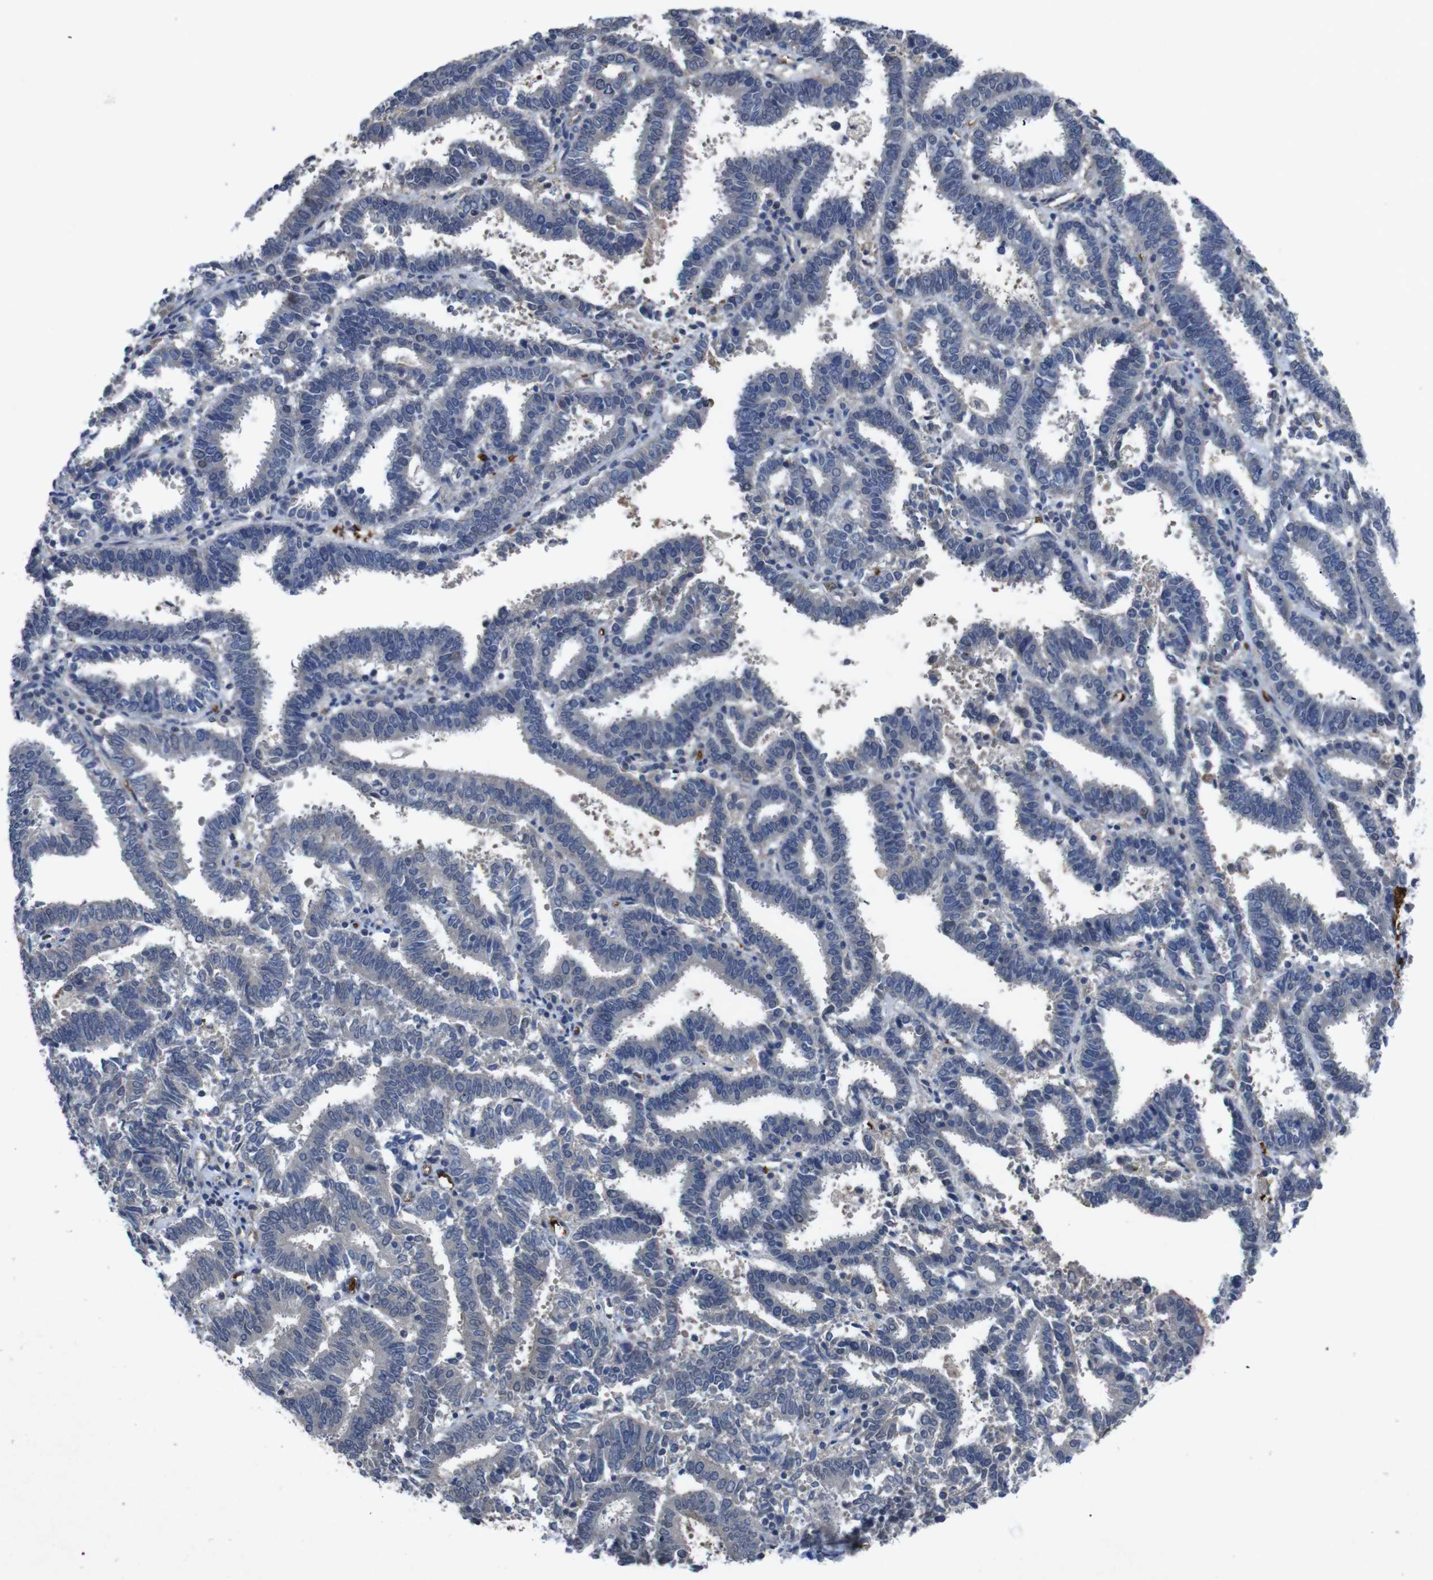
{"staining": {"intensity": "negative", "quantity": "none", "location": "none"}, "tissue": "endometrial cancer", "cell_type": "Tumor cells", "image_type": "cancer", "snomed": [{"axis": "morphology", "description": "Adenocarcinoma, NOS"}, {"axis": "topography", "description": "Uterus"}], "caption": "Human endometrial cancer (adenocarcinoma) stained for a protein using IHC reveals no positivity in tumor cells.", "gene": "SPTB", "patient": {"sex": "female", "age": 83}}